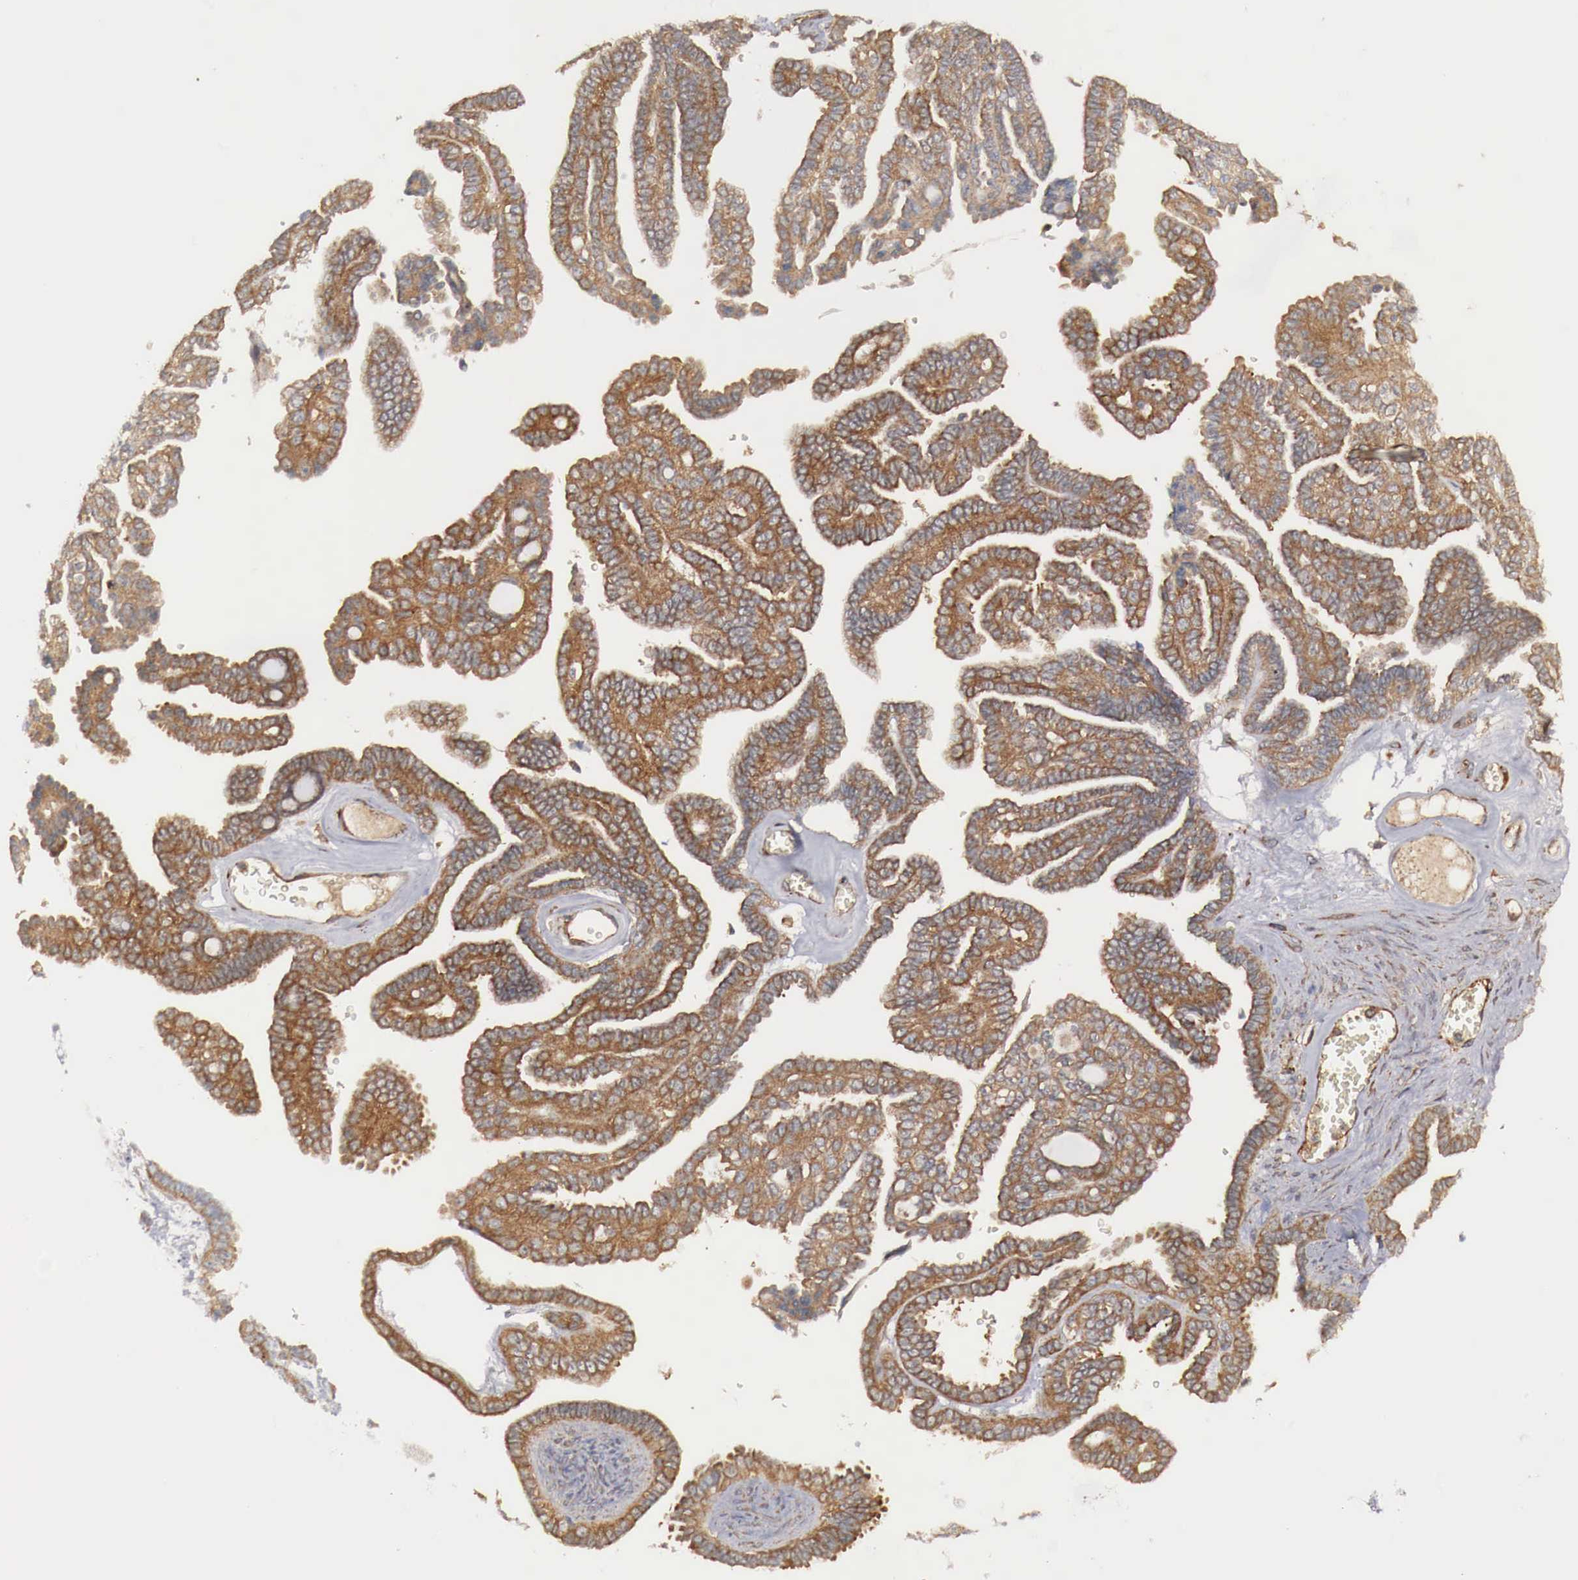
{"staining": {"intensity": "moderate", "quantity": ">75%", "location": "cytoplasmic/membranous"}, "tissue": "ovarian cancer", "cell_type": "Tumor cells", "image_type": "cancer", "snomed": [{"axis": "morphology", "description": "Cystadenocarcinoma, serous, NOS"}, {"axis": "topography", "description": "Ovary"}], "caption": "IHC image of neoplastic tissue: human serous cystadenocarcinoma (ovarian) stained using immunohistochemistry demonstrates medium levels of moderate protein expression localized specifically in the cytoplasmic/membranous of tumor cells, appearing as a cytoplasmic/membranous brown color.", "gene": "ARMCX4", "patient": {"sex": "female", "age": 71}}